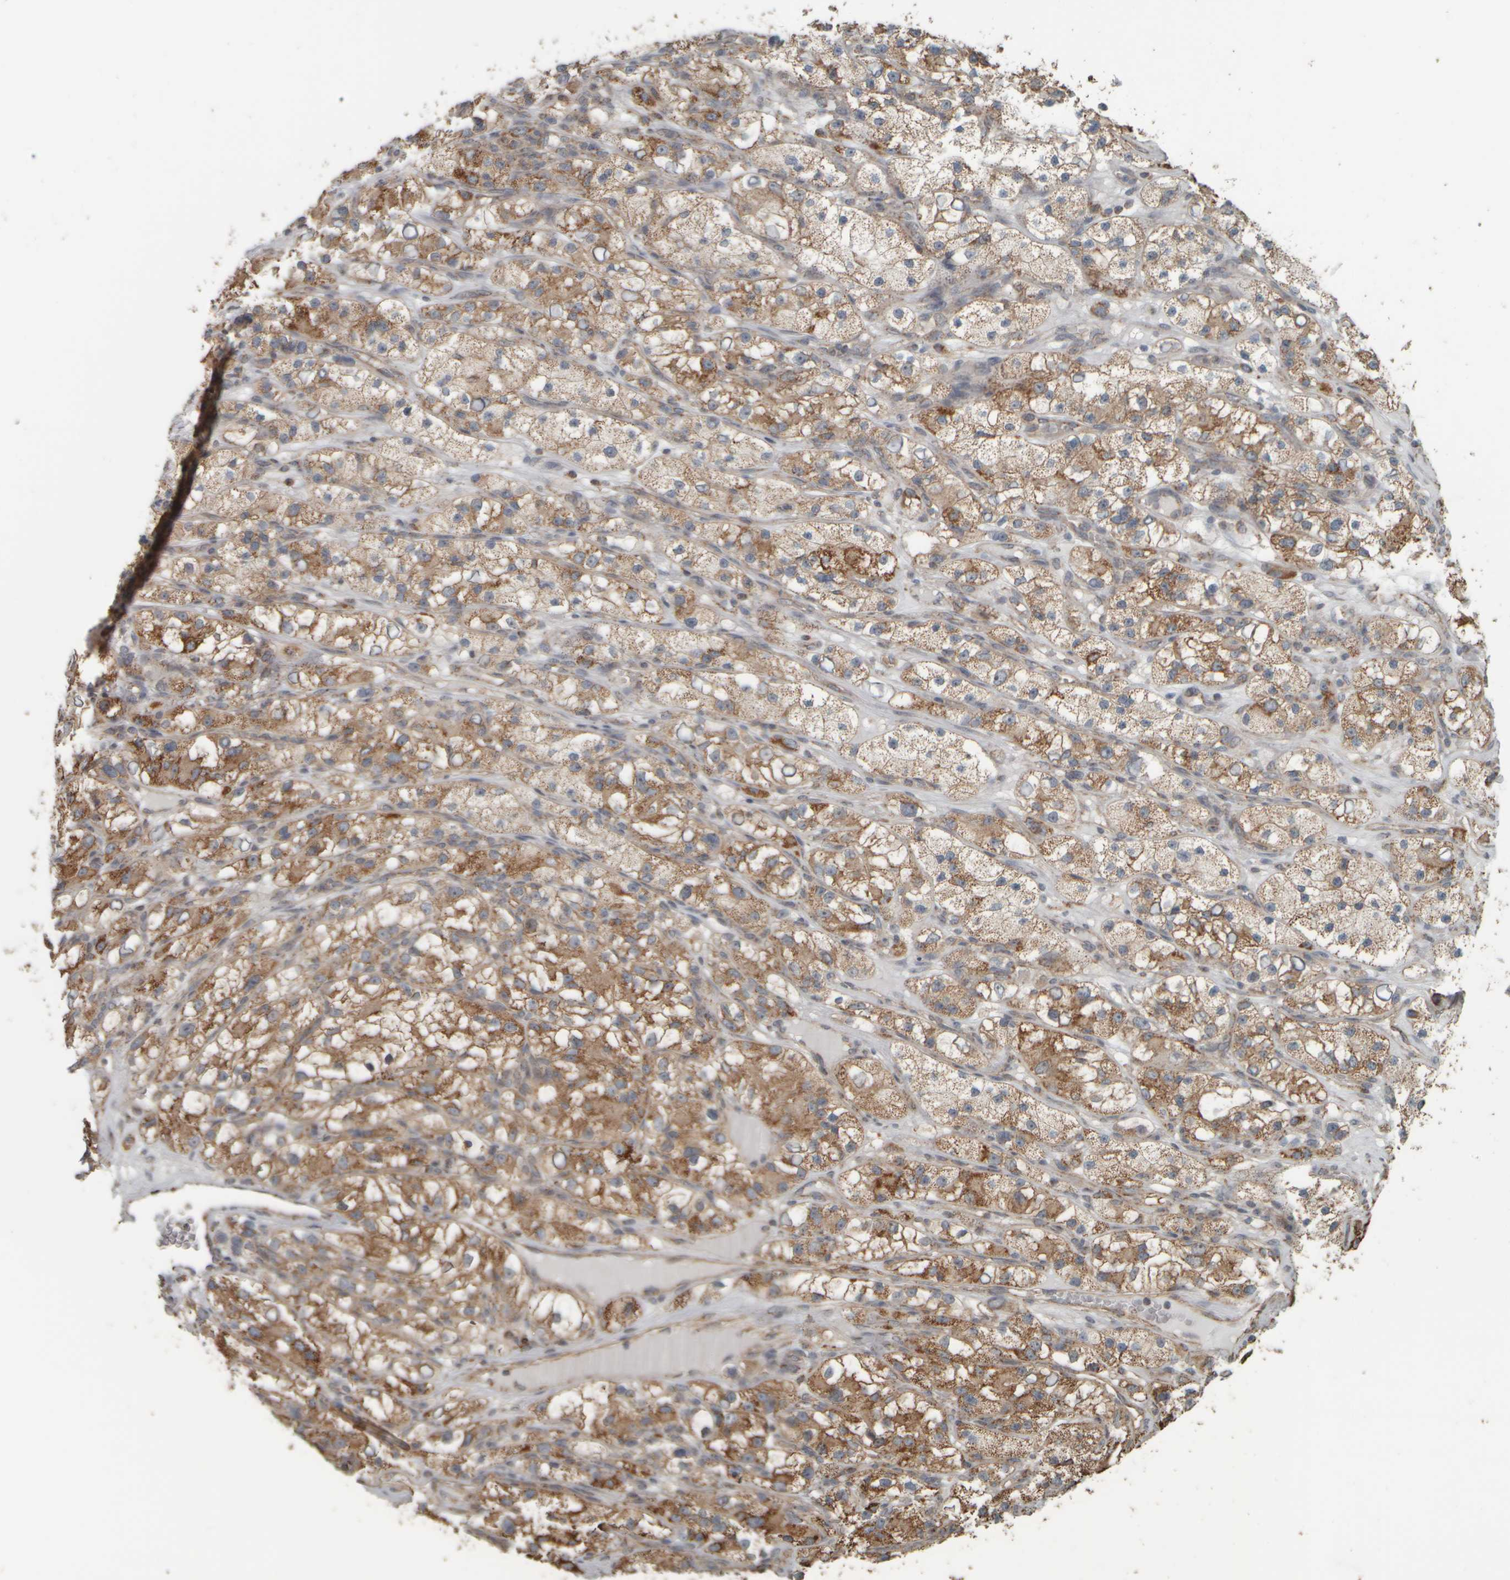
{"staining": {"intensity": "moderate", "quantity": ">75%", "location": "cytoplasmic/membranous"}, "tissue": "renal cancer", "cell_type": "Tumor cells", "image_type": "cancer", "snomed": [{"axis": "morphology", "description": "Adenocarcinoma, NOS"}, {"axis": "topography", "description": "Kidney"}], "caption": "Protein analysis of renal adenocarcinoma tissue exhibits moderate cytoplasmic/membranous staining in about >75% of tumor cells.", "gene": "APBB2", "patient": {"sex": "female", "age": 57}}